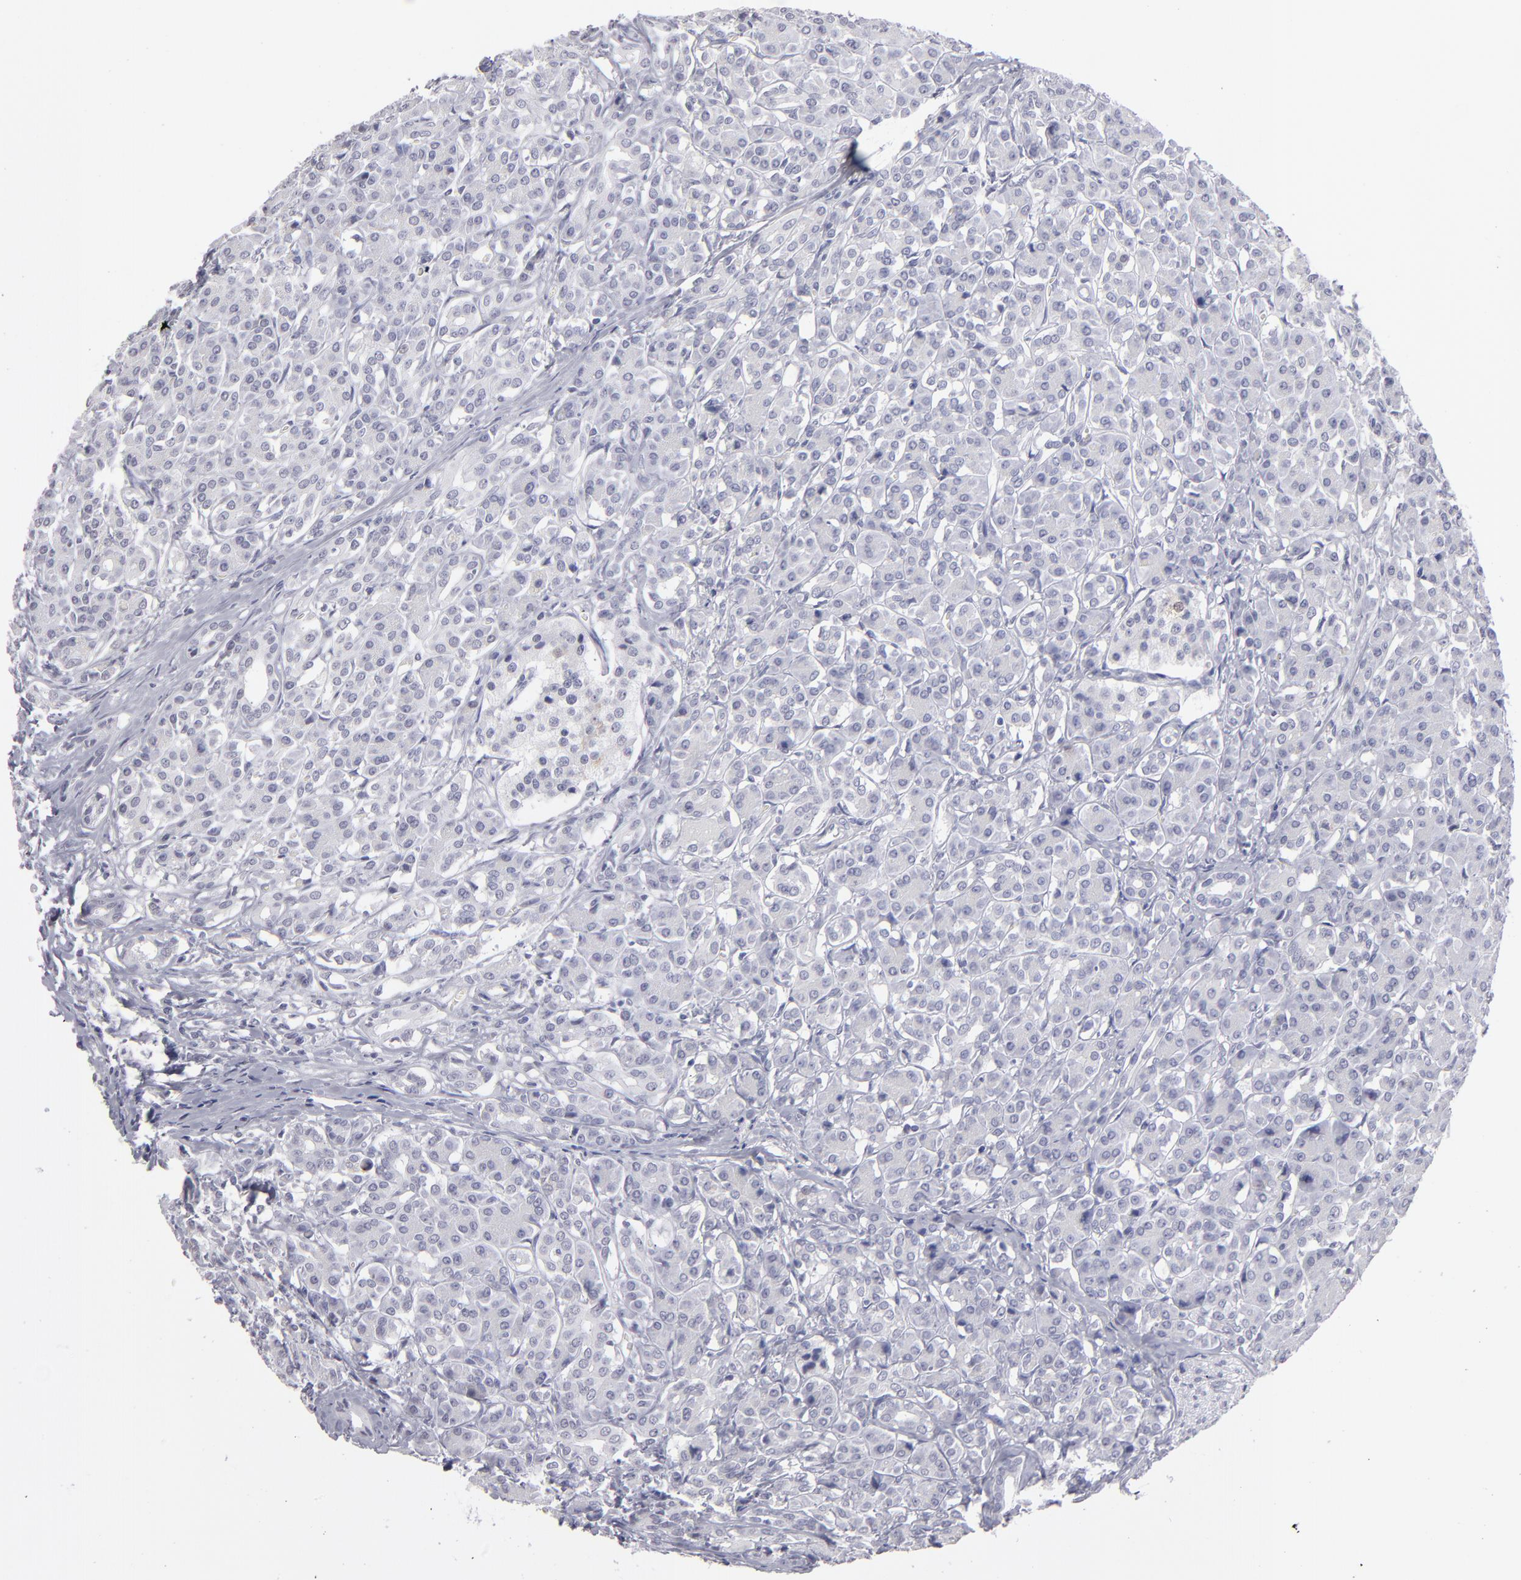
{"staining": {"intensity": "negative", "quantity": "none", "location": "none"}, "tissue": "pancreas", "cell_type": "Exocrine glandular cells", "image_type": "normal", "snomed": [{"axis": "morphology", "description": "Normal tissue, NOS"}, {"axis": "topography", "description": "Lymph node"}, {"axis": "topography", "description": "Pancreas"}], "caption": "Immunohistochemistry (IHC) photomicrograph of unremarkable pancreas: human pancreas stained with DAB (3,3'-diaminobenzidine) displays no significant protein staining in exocrine glandular cells. (Stains: DAB (3,3'-diaminobenzidine) IHC with hematoxylin counter stain, Microscopy: brightfield microscopy at high magnification).", "gene": "ALDOB", "patient": {"sex": "male", "age": 59}}